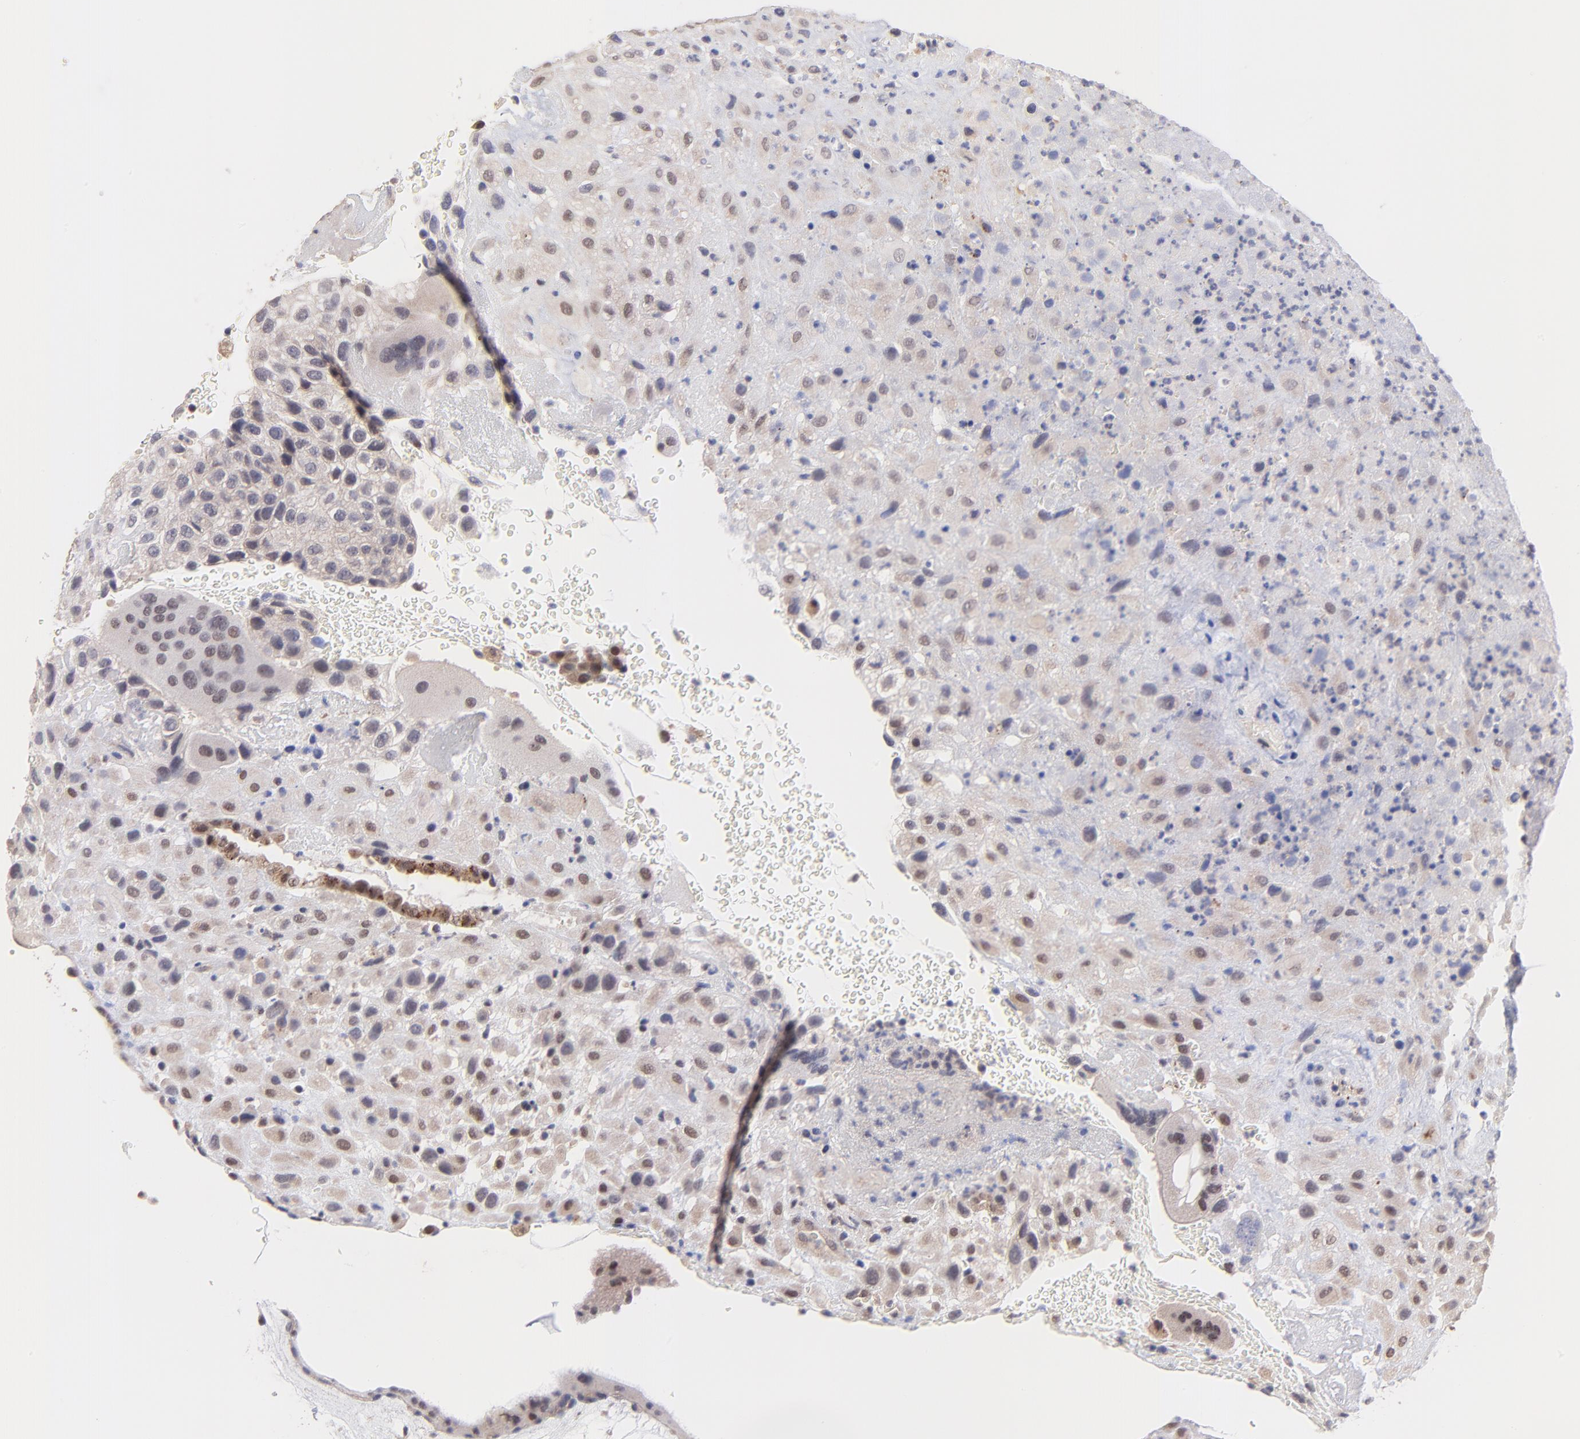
{"staining": {"intensity": "weak", "quantity": ">75%", "location": "nuclear"}, "tissue": "placenta", "cell_type": "Decidual cells", "image_type": "normal", "snomed": [{"axis": "morphology", "description": "Normal tissue, NOS"}, {"axis": "topography", "description": "Placenta"}], "caption": "Immunohistochemical staining of normal placenta exhibits low levels of weak nuclear staining in about >75% of decidual cells. The staining is performed using DAB brown chromogen to label protein expression. The nuclei are counter-stained blue using hematoxylin.", "gene": "ZNF747", "patient": {"sex": "female", "age": 19}}